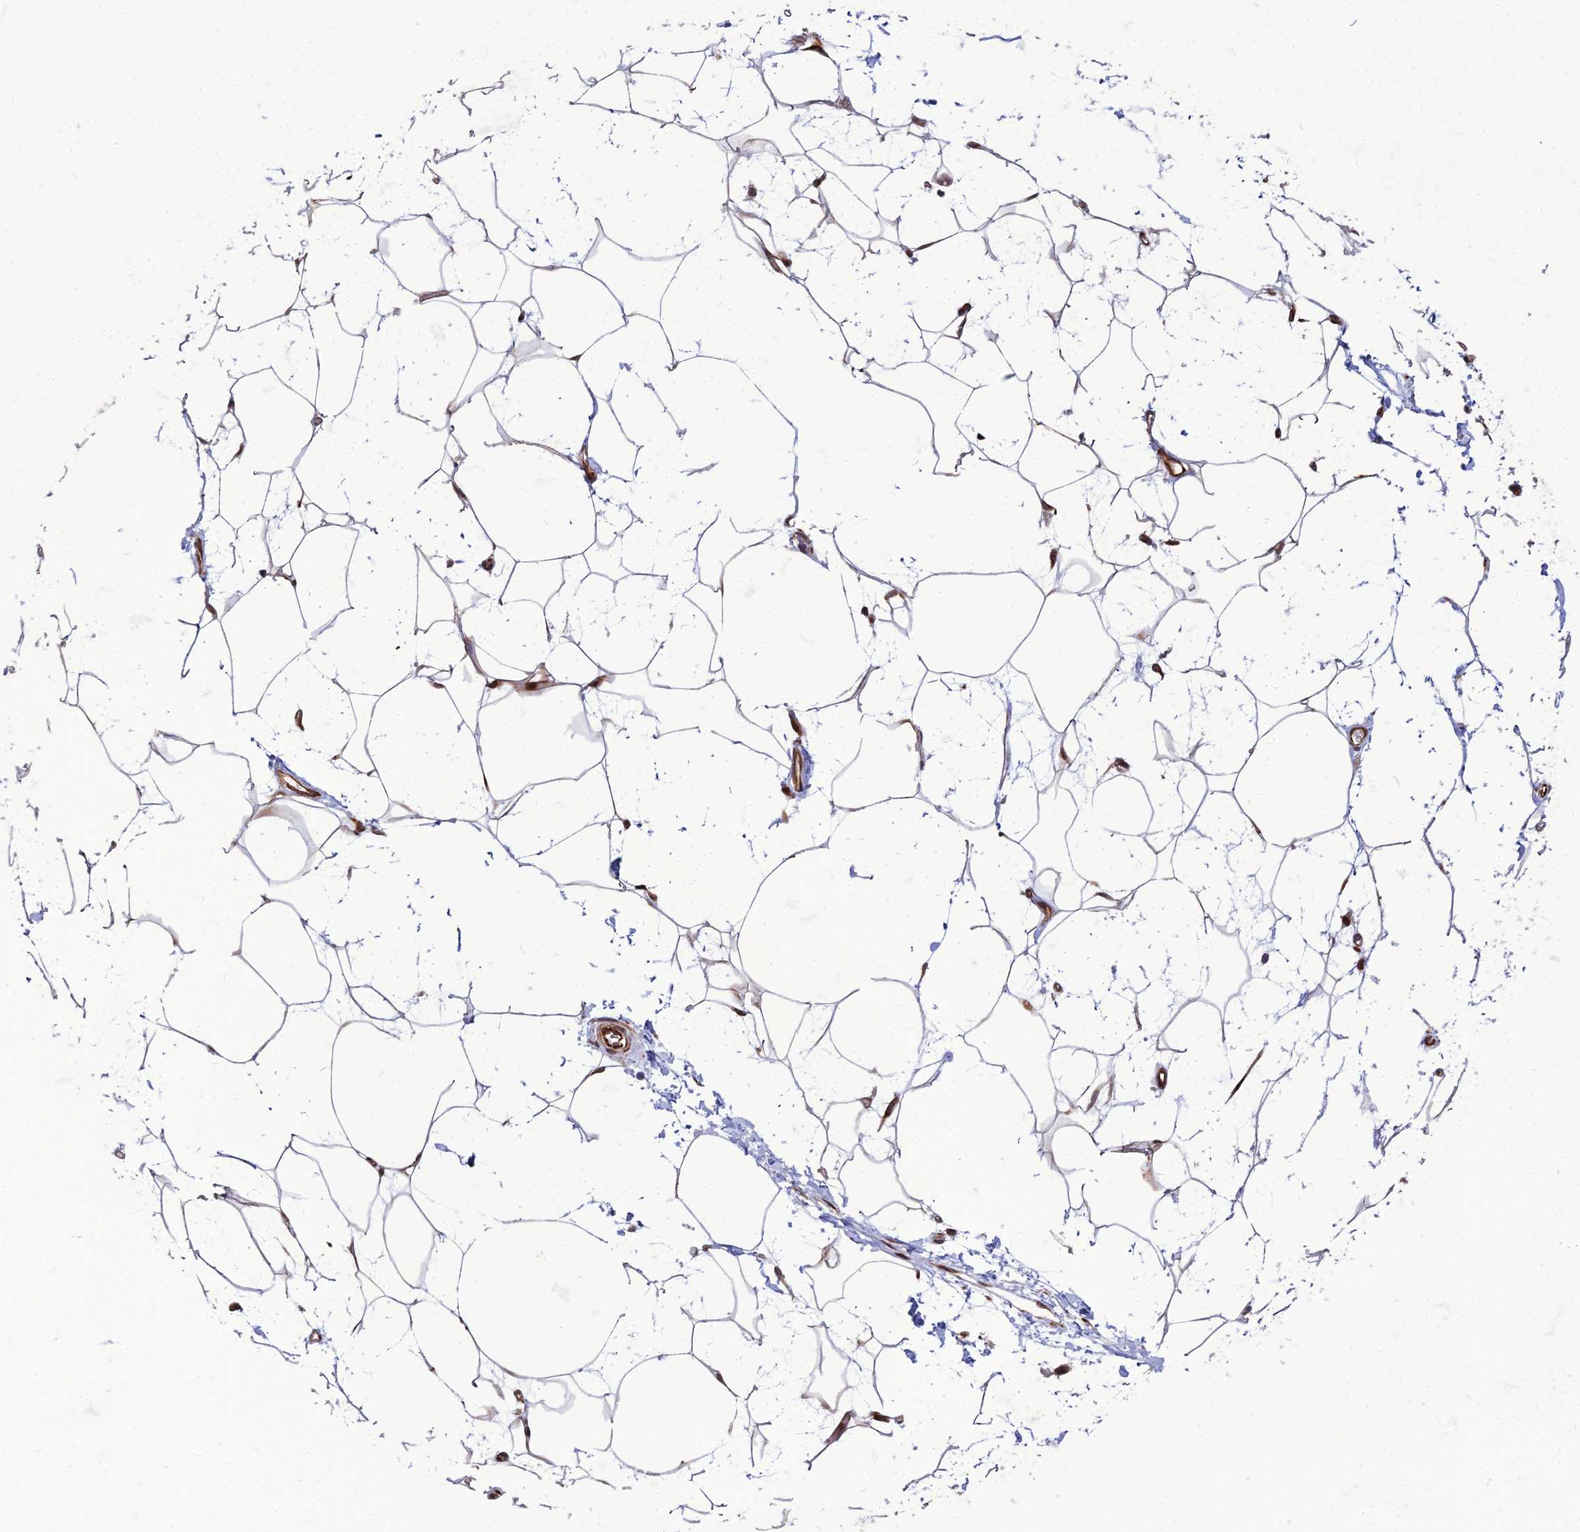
{"staining": {"intensity": "weak", "quantity": "25%-75%", "location": "cytoplasmic/membranous"}, "tissue": "adipose tissue", "cell_type": "Adipocytes", "image_type": "normal", "snomed": [{"axis": "morphology", "description": "Normal tissue, NOS"}, {"axis": "morphology", "description": "Adenocarcinoma, NOS"}, {"axis": "topography", "description": "Rectum"}, {"axis": "topography", "description": "Vagina"}, {"axis": "topography", "description": "Peripheral nerve tissue"}], "caption": "Adipocytes demonstrate weak cytoplasmic/membranous positivity in approximately 25%-75% of cells in normal adipose tissue. Ihc stains the protein in brown and the nuclei are stained blue.", "gene": "ZNF668", "patient": {"sex": "female", "age": 71}}